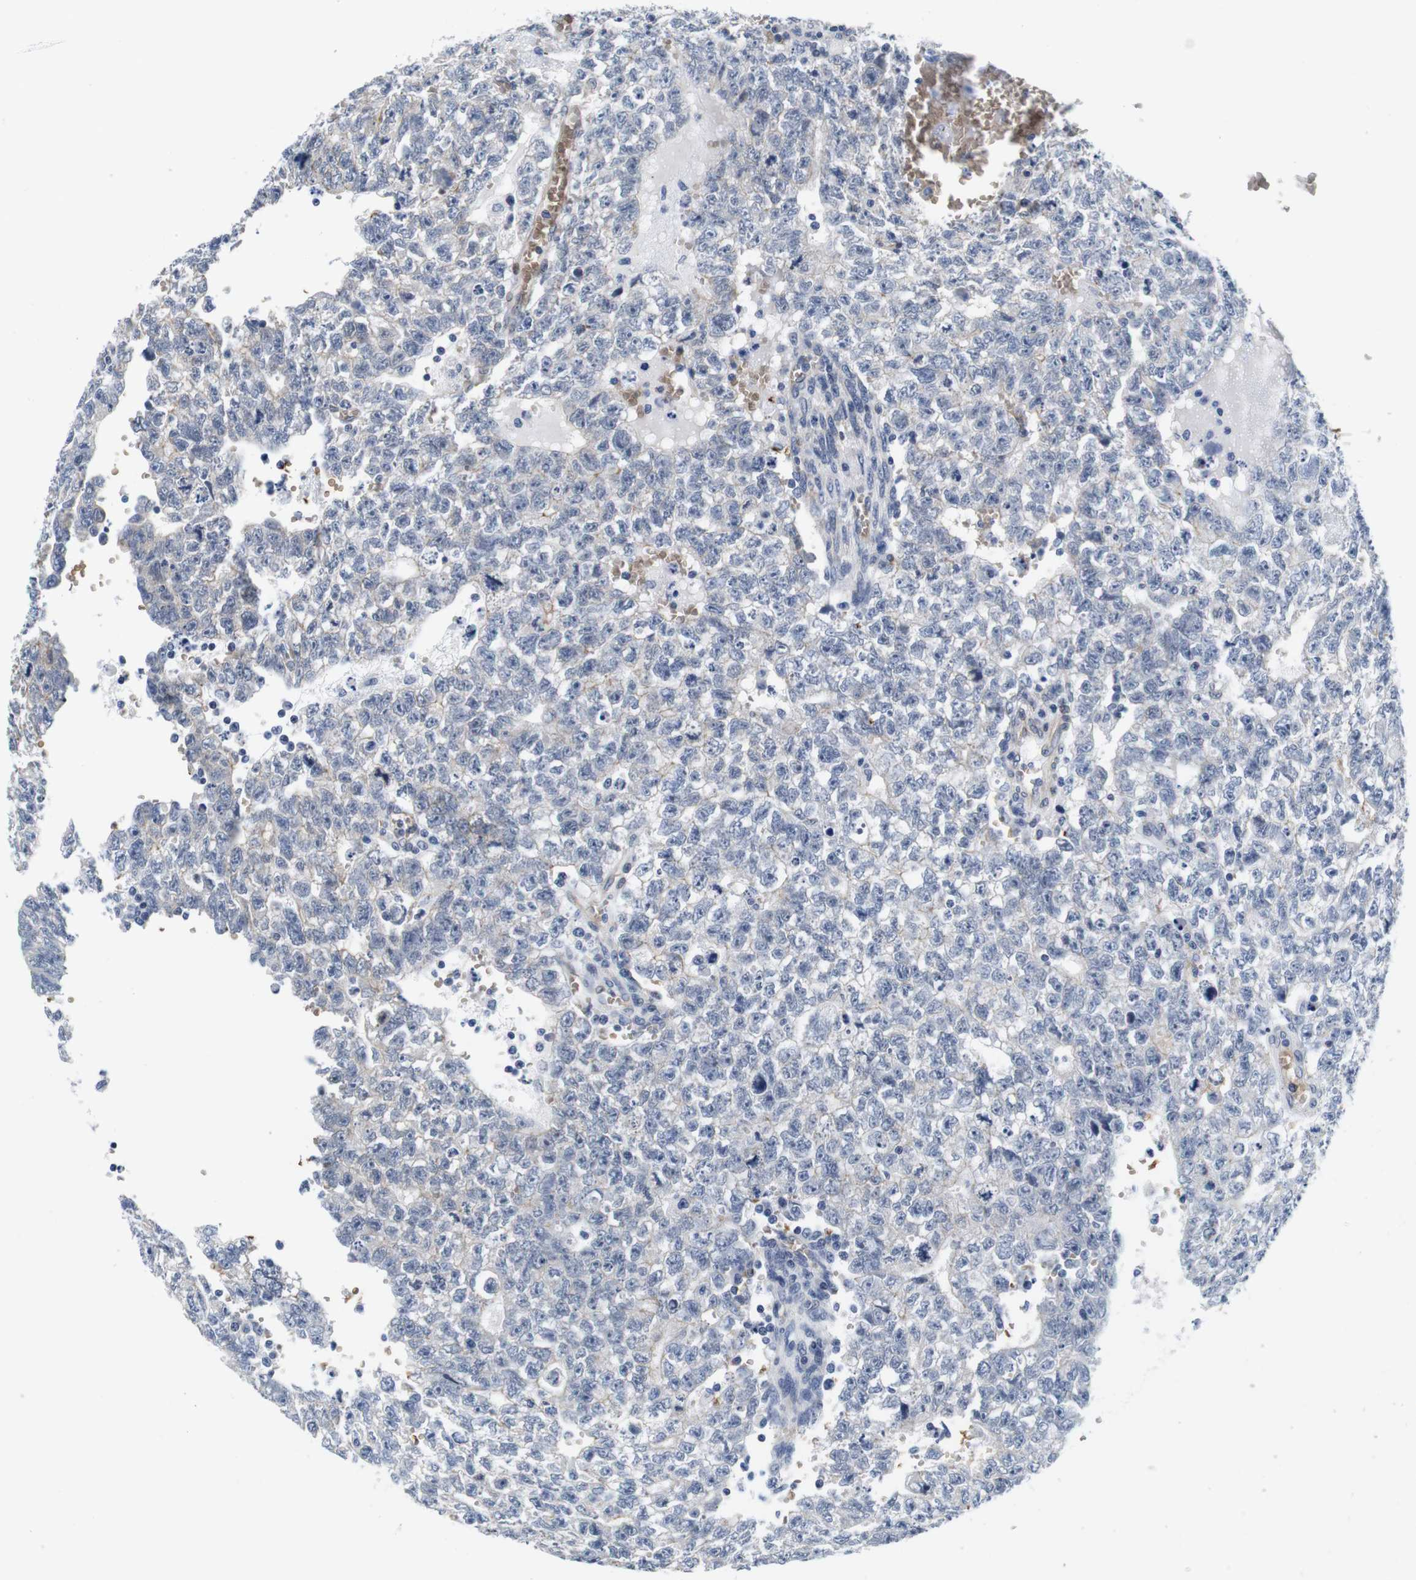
{"staining": {"intensity": "weak", "quantity": "<25%", "location": "cytoplasmic/membranous"}, "tissue": "testis cancer", "cell_type": "Tumor cells", "image_type": "cancer", "snomed": [{"axis": "morphology", "description": "Seminoma, NOS"}, {"axis": "morphology", "description": "Carcinoma, Embryonal, NOS"}, {"axis": "topography", "description": "Testis"}], "caption": "An immunohistochemistry (IHC) photomicrograph of testis cancer is shown. There is no staining in tumor cells of testis cancer.", "gene": "SOCS3", "patient": {"sex": "male", "age": 38}}